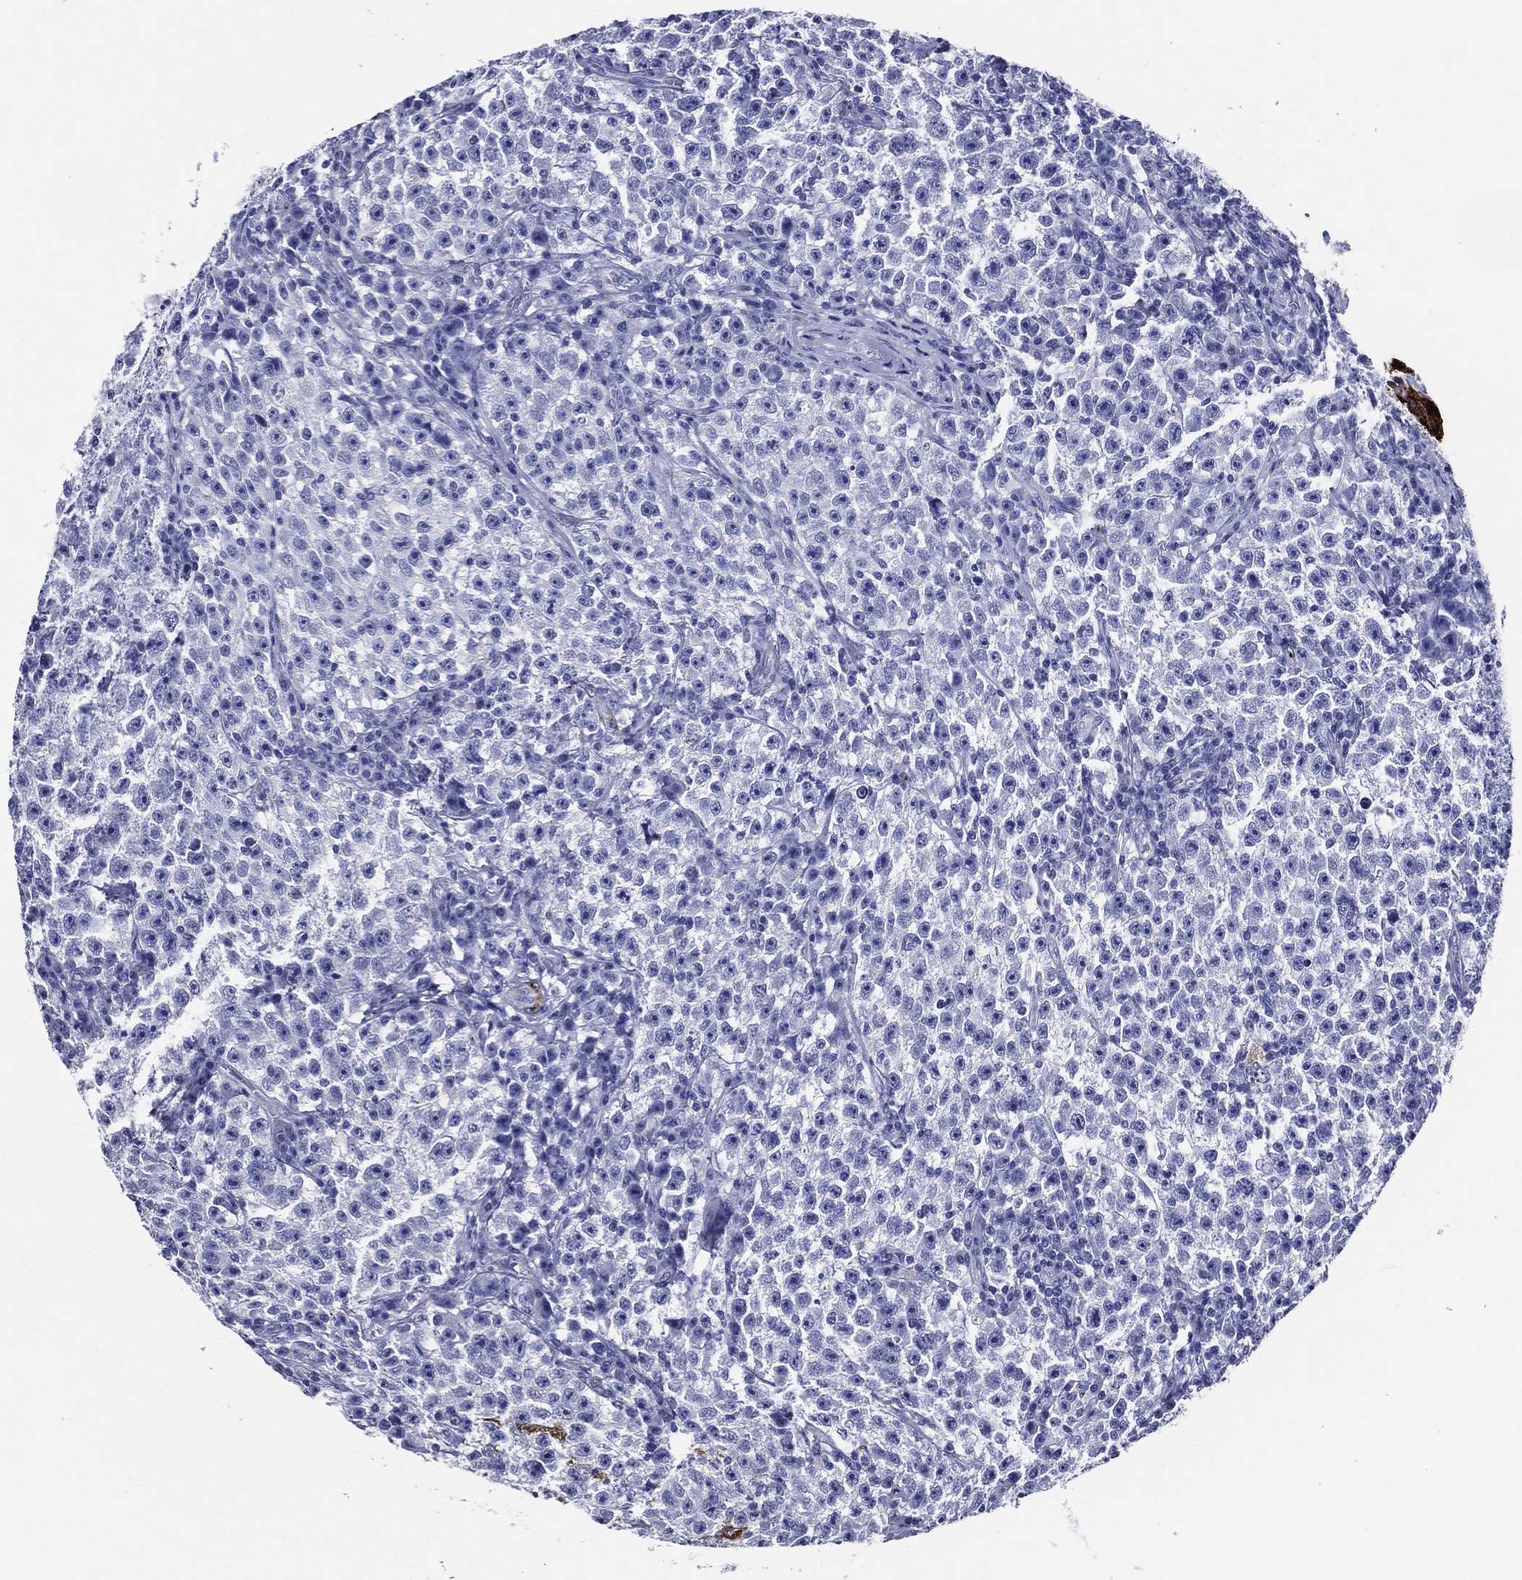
{"staining": {"intensity": "negative", "quantity": "none", "location": "none"}, "tissue": "testis cancer", "cell_type": "Tumor cells", "image_type": "cancer", "snomed": [{"axis": "morphology", "description": "Seminoma, NOS"}, {"axis": "topography", "description": "Testis"}], "caption": "There is no significant positivity in tumor cells of seminoma (testis).", "gene": "ACE2", "patient": {"sex": "male", "age": 22}}